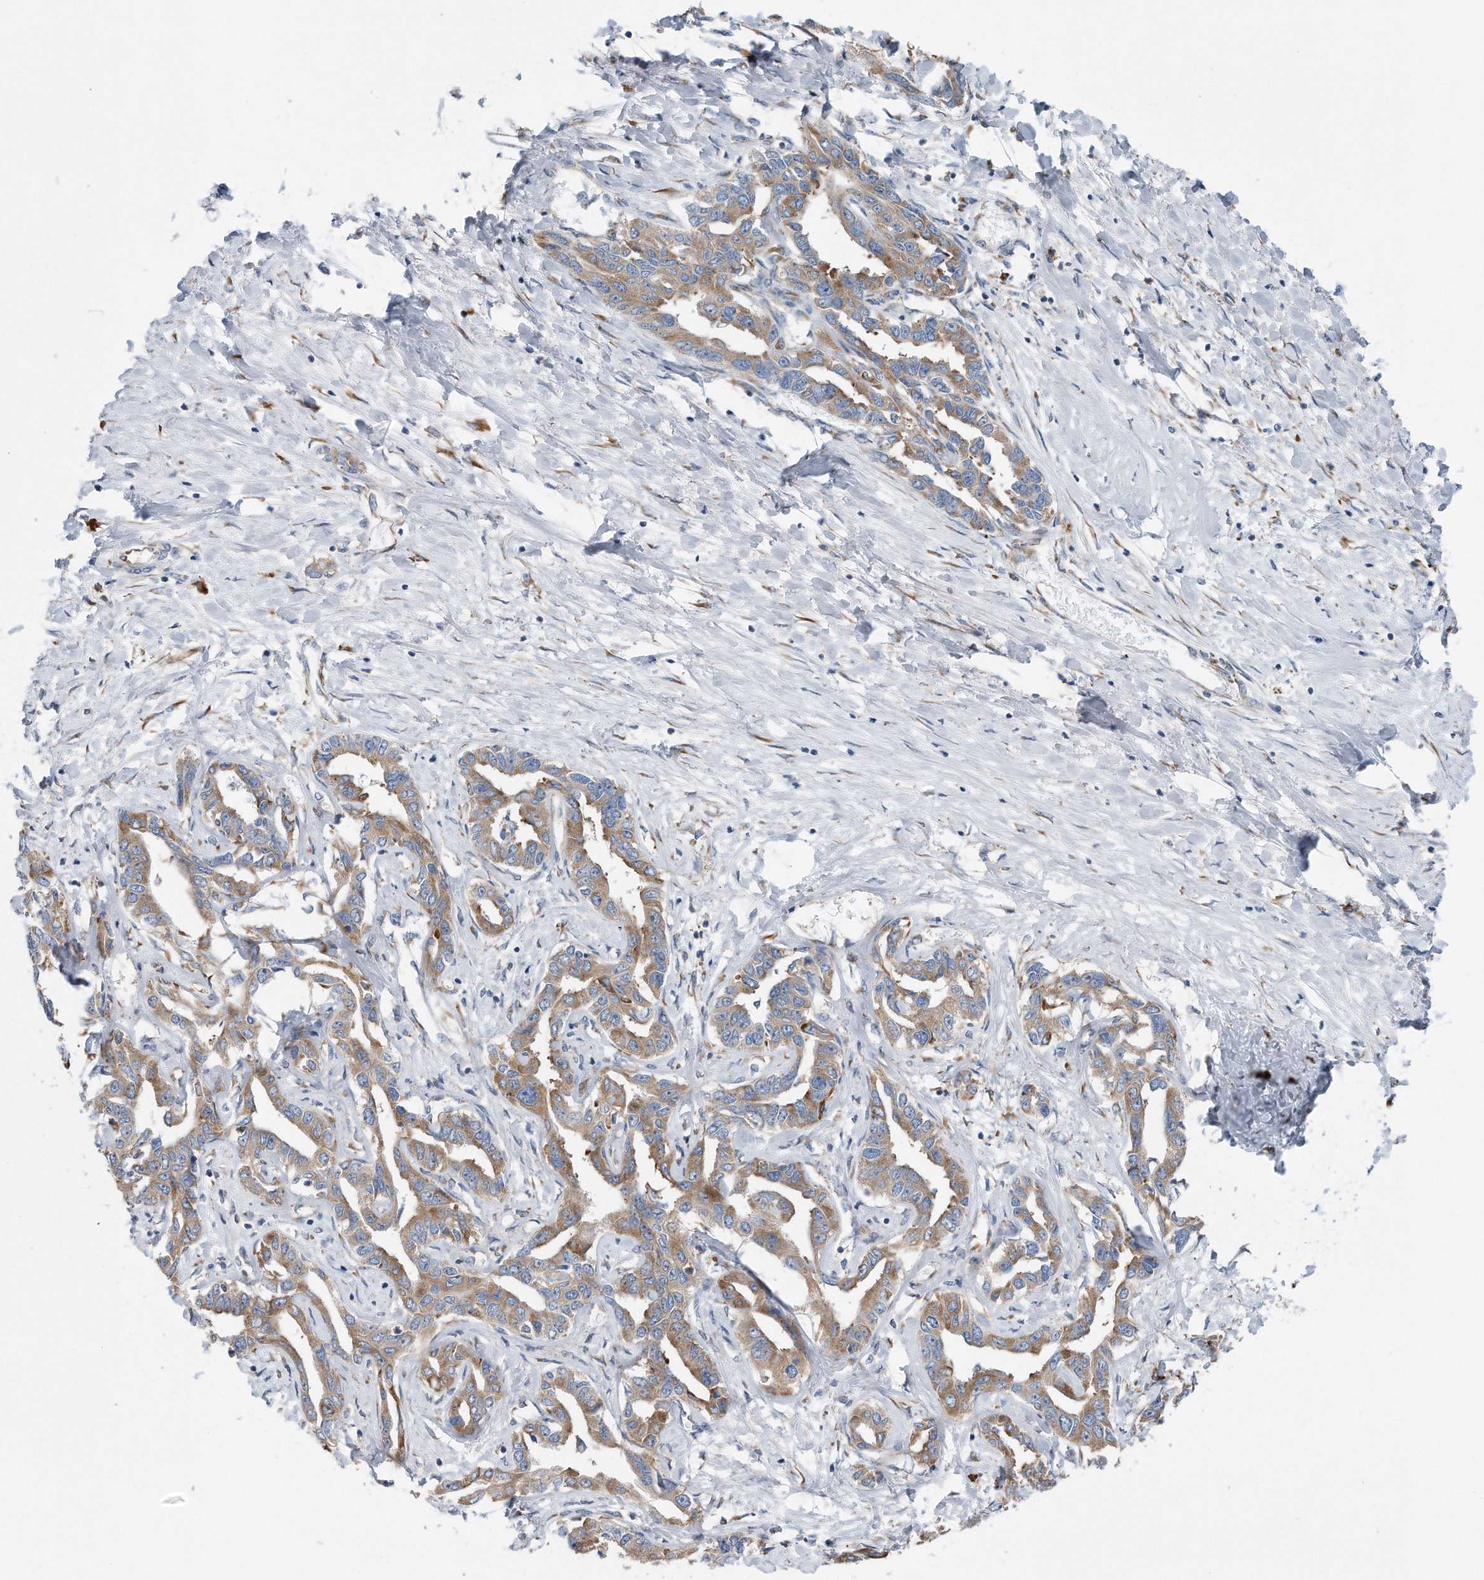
{"staining": {"intensity": "moderate", "quantity": ">75%", "location": "cytoplasmic/membranous"}, "tissue": "liver cancer", "cell_type": "Tumor cells", "image_type": "cancer", "snomed": [{"axis": "morphology", "description": "Cholangiocarcinoma"}, {"axis": "topography", "description": "Liver"}], "caption": "Immunohistochemical staining of liver cancer reveals medium levels of moderate cytoplasmic/membranous protein staining in approximately >75% of tumor cells.", "gene": "RPL26L1", "patient": {"sex": "male", "age": 59}}